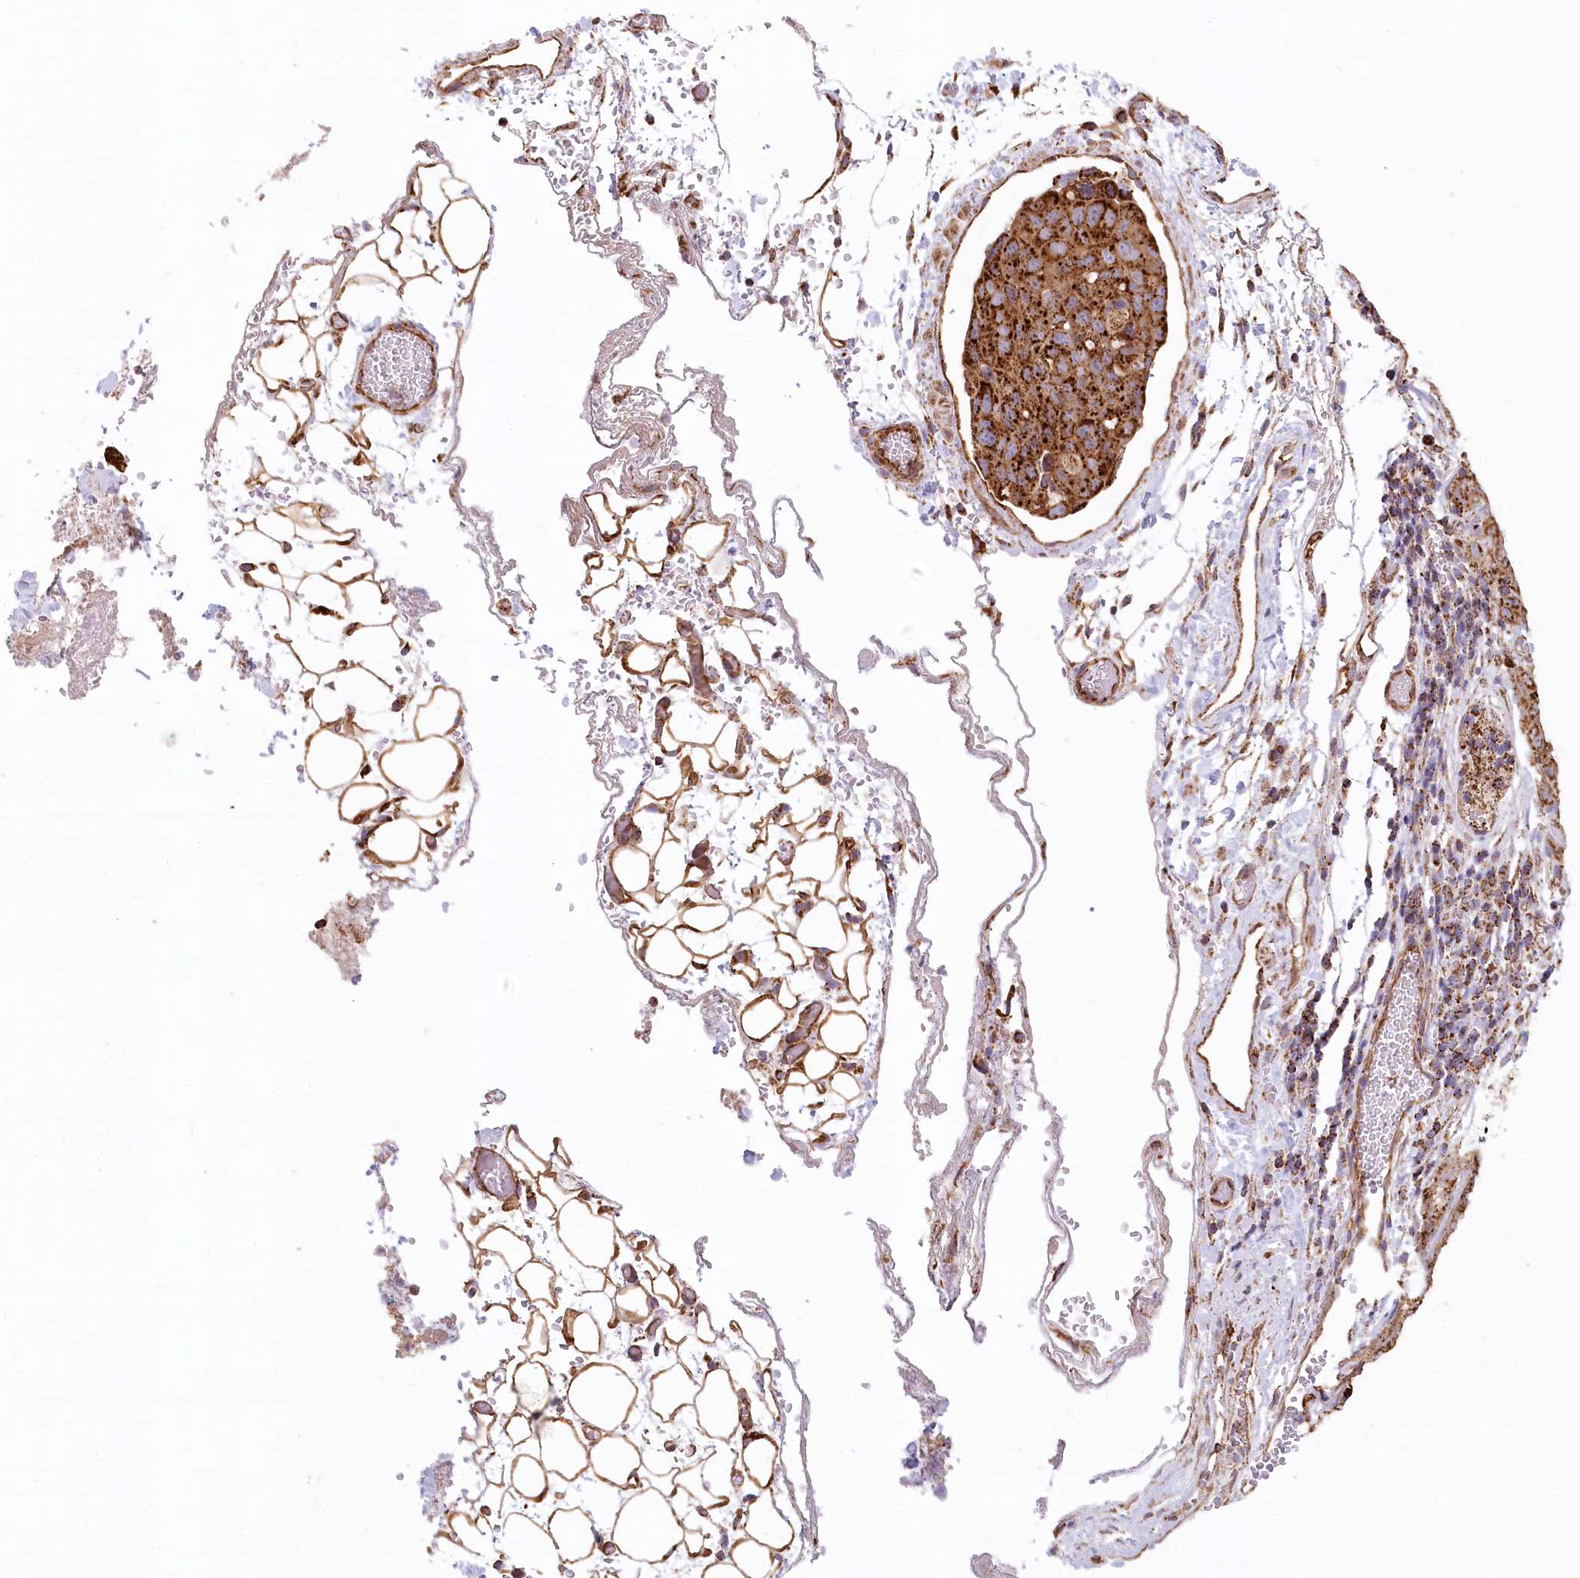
{"staining": {"intensity": "strong", "quantity": ">75%", "location": "cytoplasmic/membranous"}, "tissue": "stomach cancer", "cell_type": "Tumor cells", "image_type": "cancer", "snomed": [{"axis": "morphology", "description": "Normal tissue, NOS"}, {"axis": "morphology", "description": "Adenocarcinoma, NOS"}, {"axis": "topography", "description": "Lymph node"}, {"axis": "topography", "description": "Stomach"}], "caption": "Human stomach cancer (adenocarcinoma) stained for a protein (brown) exhibits strong cytoplasmic/membranous positive staining in about >75% of tumor cells.", "gene": "UMPS", "patient": {"sex": "male", "age": 48}}